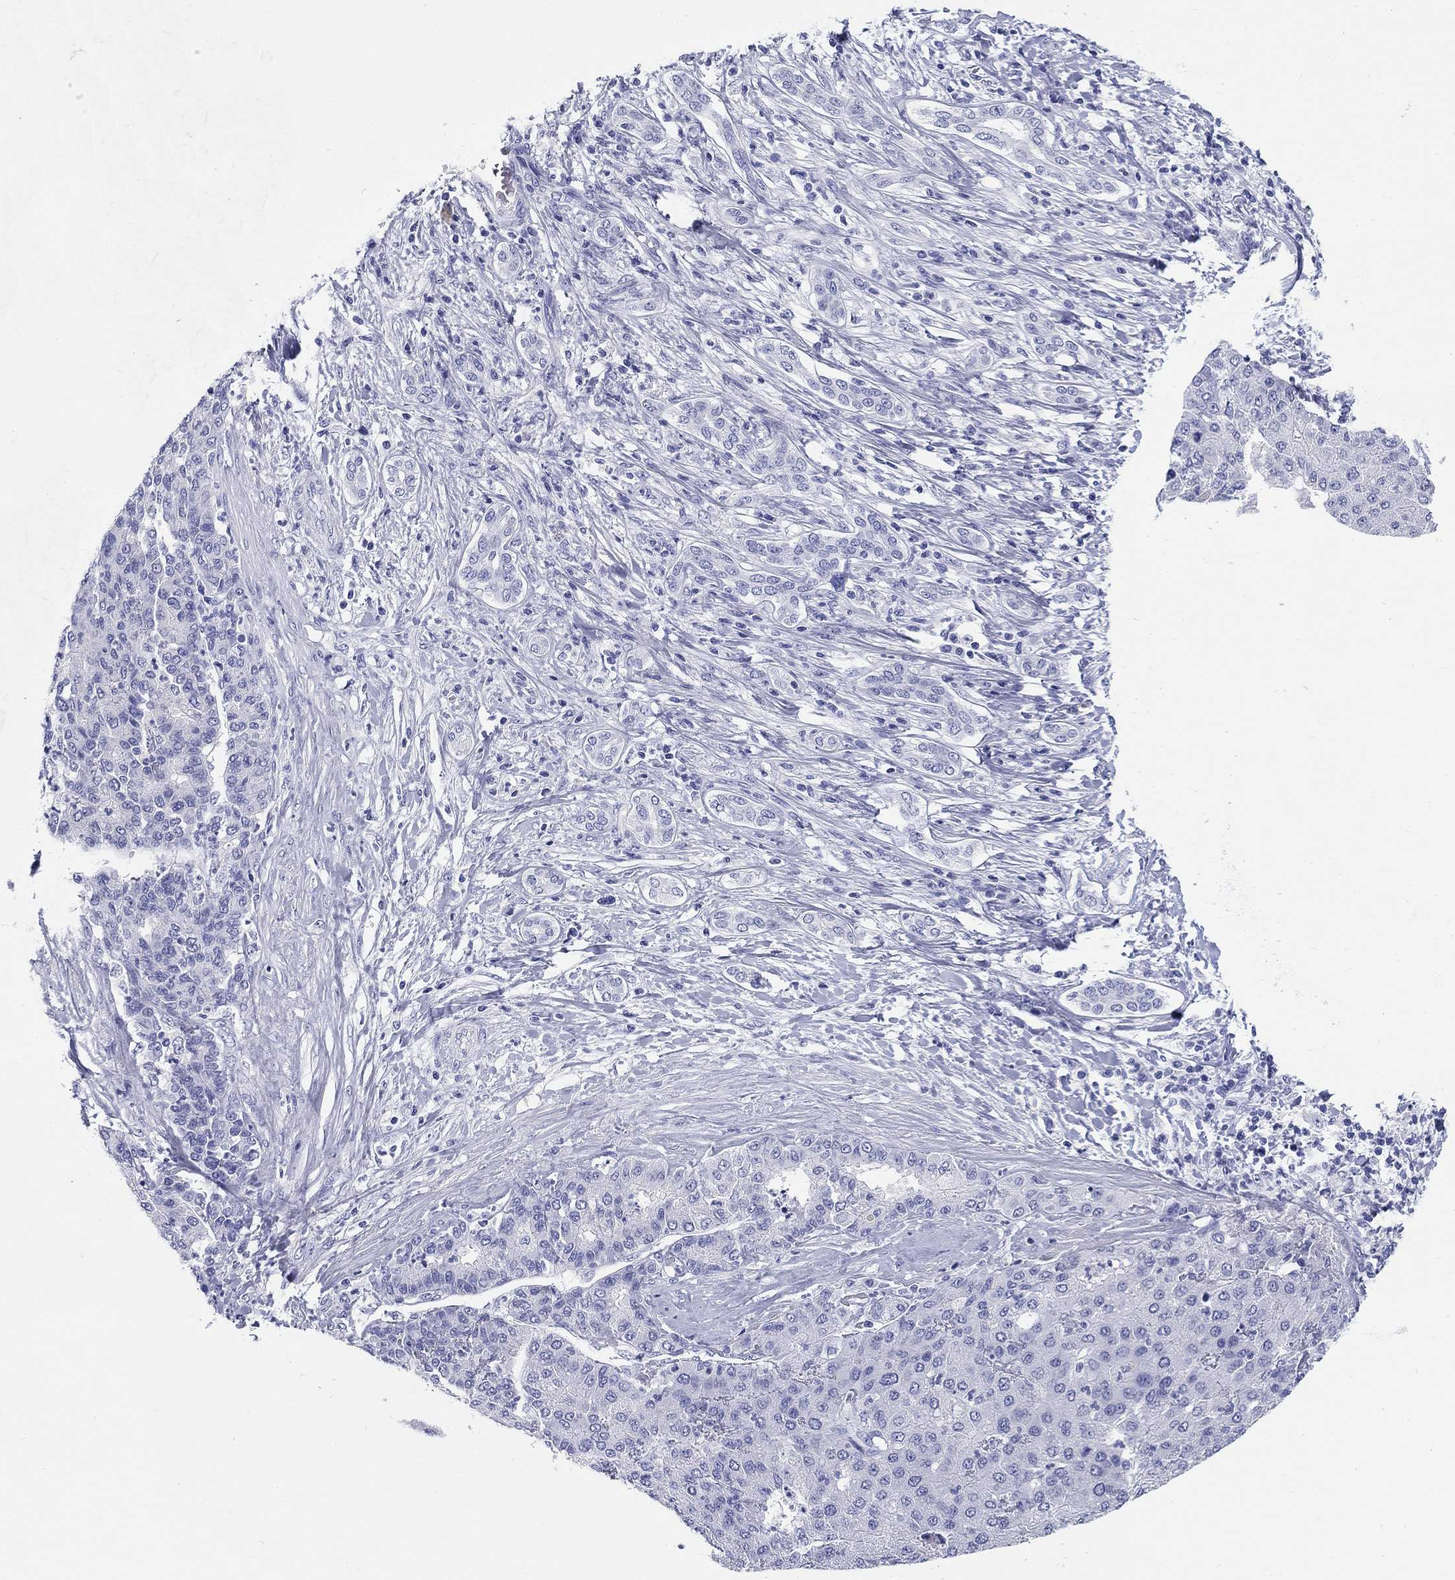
{"staining": {"intensity": "negative", "quantity": "none", "location": "none"}, "tissue": "liver cancer", "cell_type": "Tumor cells", "image_type": "cancer", "snomed": [{"axis": "morphology", "description": "Carcinoma, Hepatocellular, NOS"}, {"axis": "topography", "description": "Liver"}], "caption": "A micrograph of liver hepatocellular carcinoma stained for a protein reveals no brown staining in tumor cells.", "gene": "LAMP5", "patient": {"sex": "male", "age": 65}}